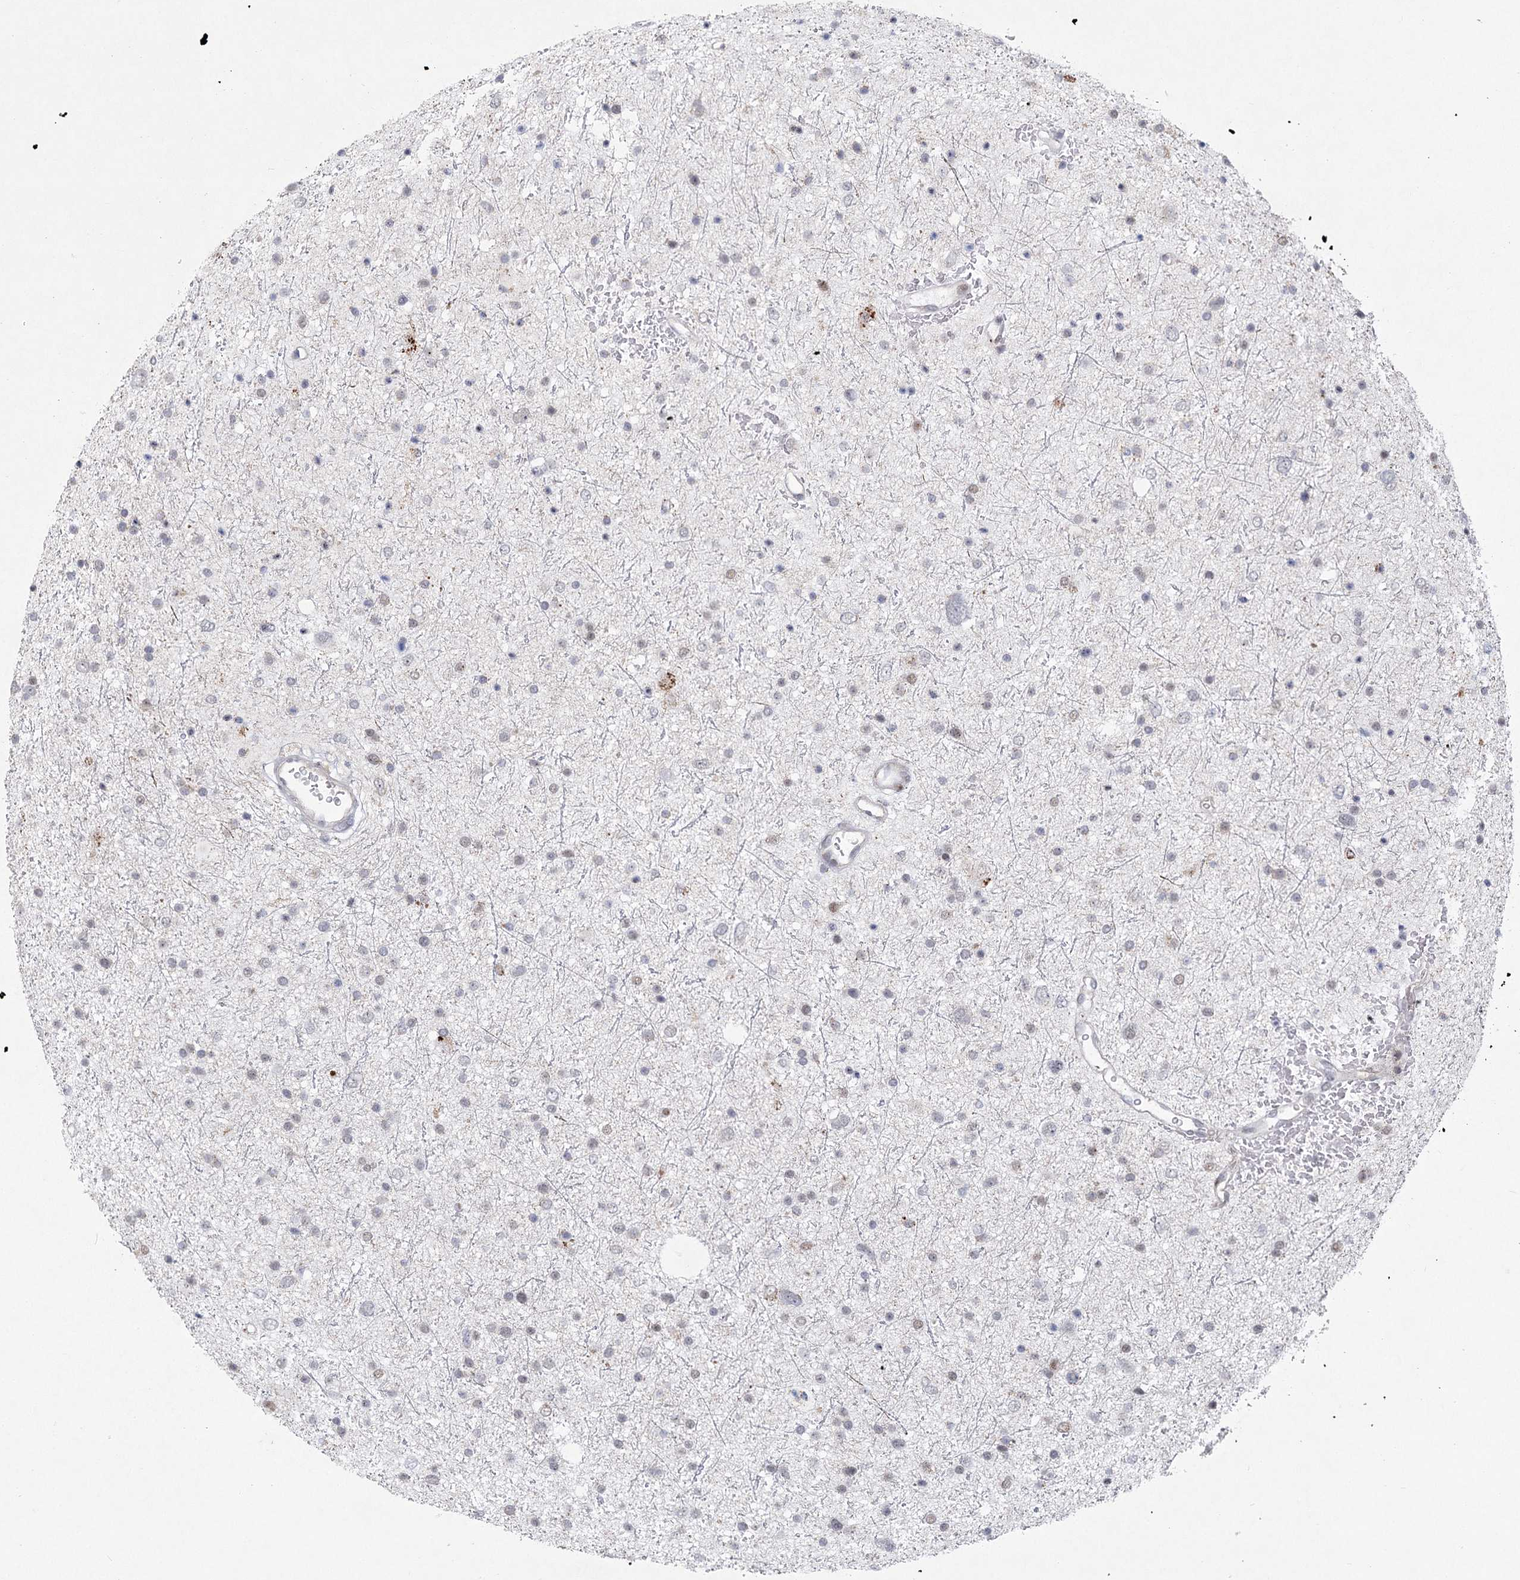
{"staining": {"intensity": "negative", "quantity": "none", "location": "none"}, "tissue": "glioma", "cell_type": "Tumor cells", "image_type": "cancer", "snomed": [{"axis": "morphology", "description": "Glioma, malignant, Low grade"}, {"axis": "topography", "description": "Brain"}], "caption": "DAB (3,3'-diaminobenzidine) immunohistochemical staining of glioma reveals no significant expression in tumor cells.", "gene": "CIB4", "patient": {"sex": "female", "age": 37}}